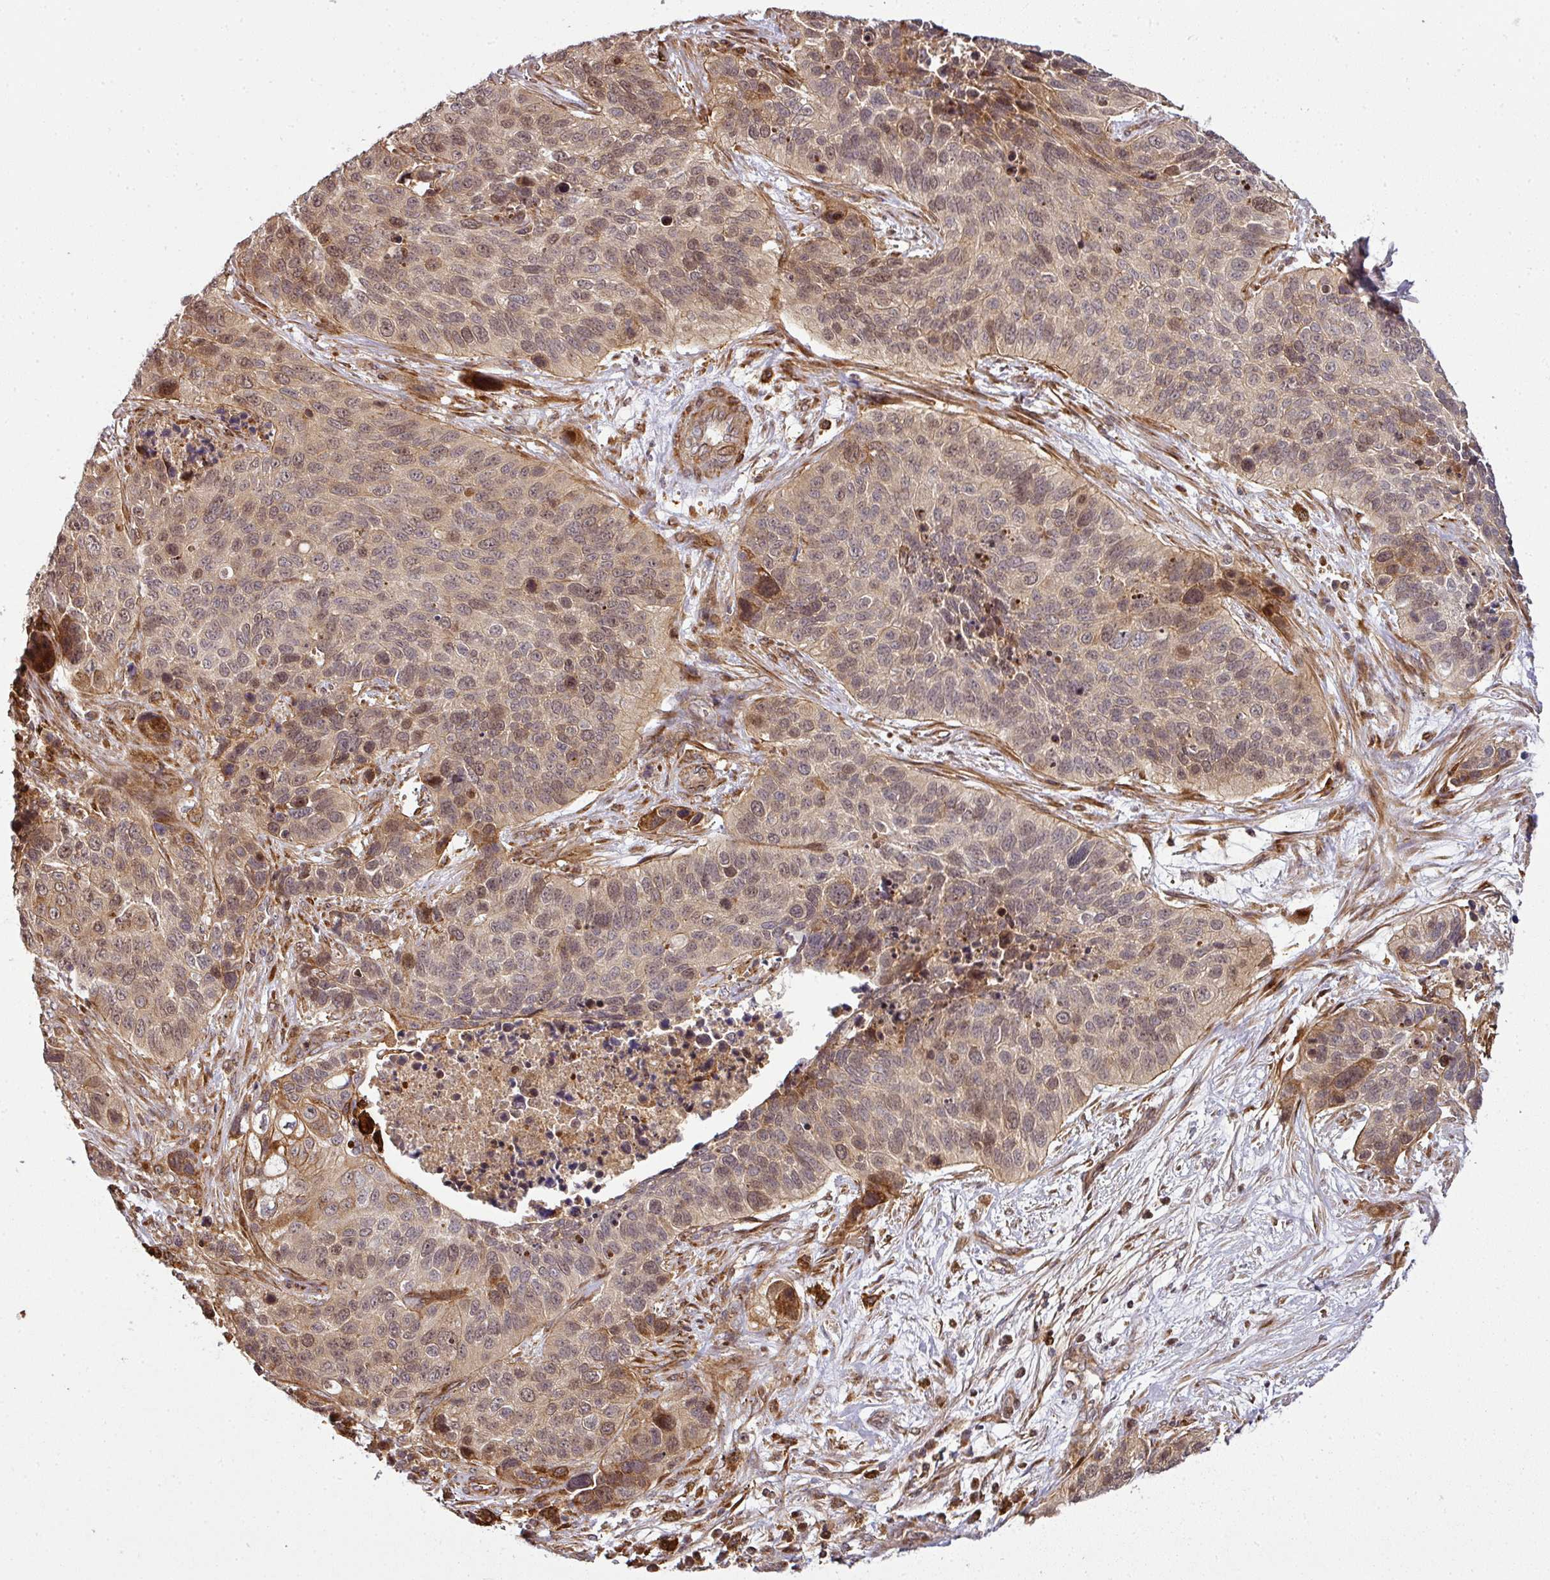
{"staining": {"intensity": "moderate", "quantity": ">75%", "location": "cytoplasmic/membranous,nuclear"}, "tissue": "lung cancer", "cell_type": "Tumor cells", "image_type": "cancer", "snomed": [{"axis": "morphology", "description": "Squamous cell carcinoma, NOS"}, {"axis": "topography", "description": "Lung"}], "caption": "Immunohistochemical staining of human lung squamous cell carcinoma reveals medium levels of moderate cytoplasmic/membranous and nuclear protein positivity in approximately >75% of tumor cells. Nuclei are stained in blue.", "gene": "ATAT1", "patient": {"sex": "male", "age": 62}}